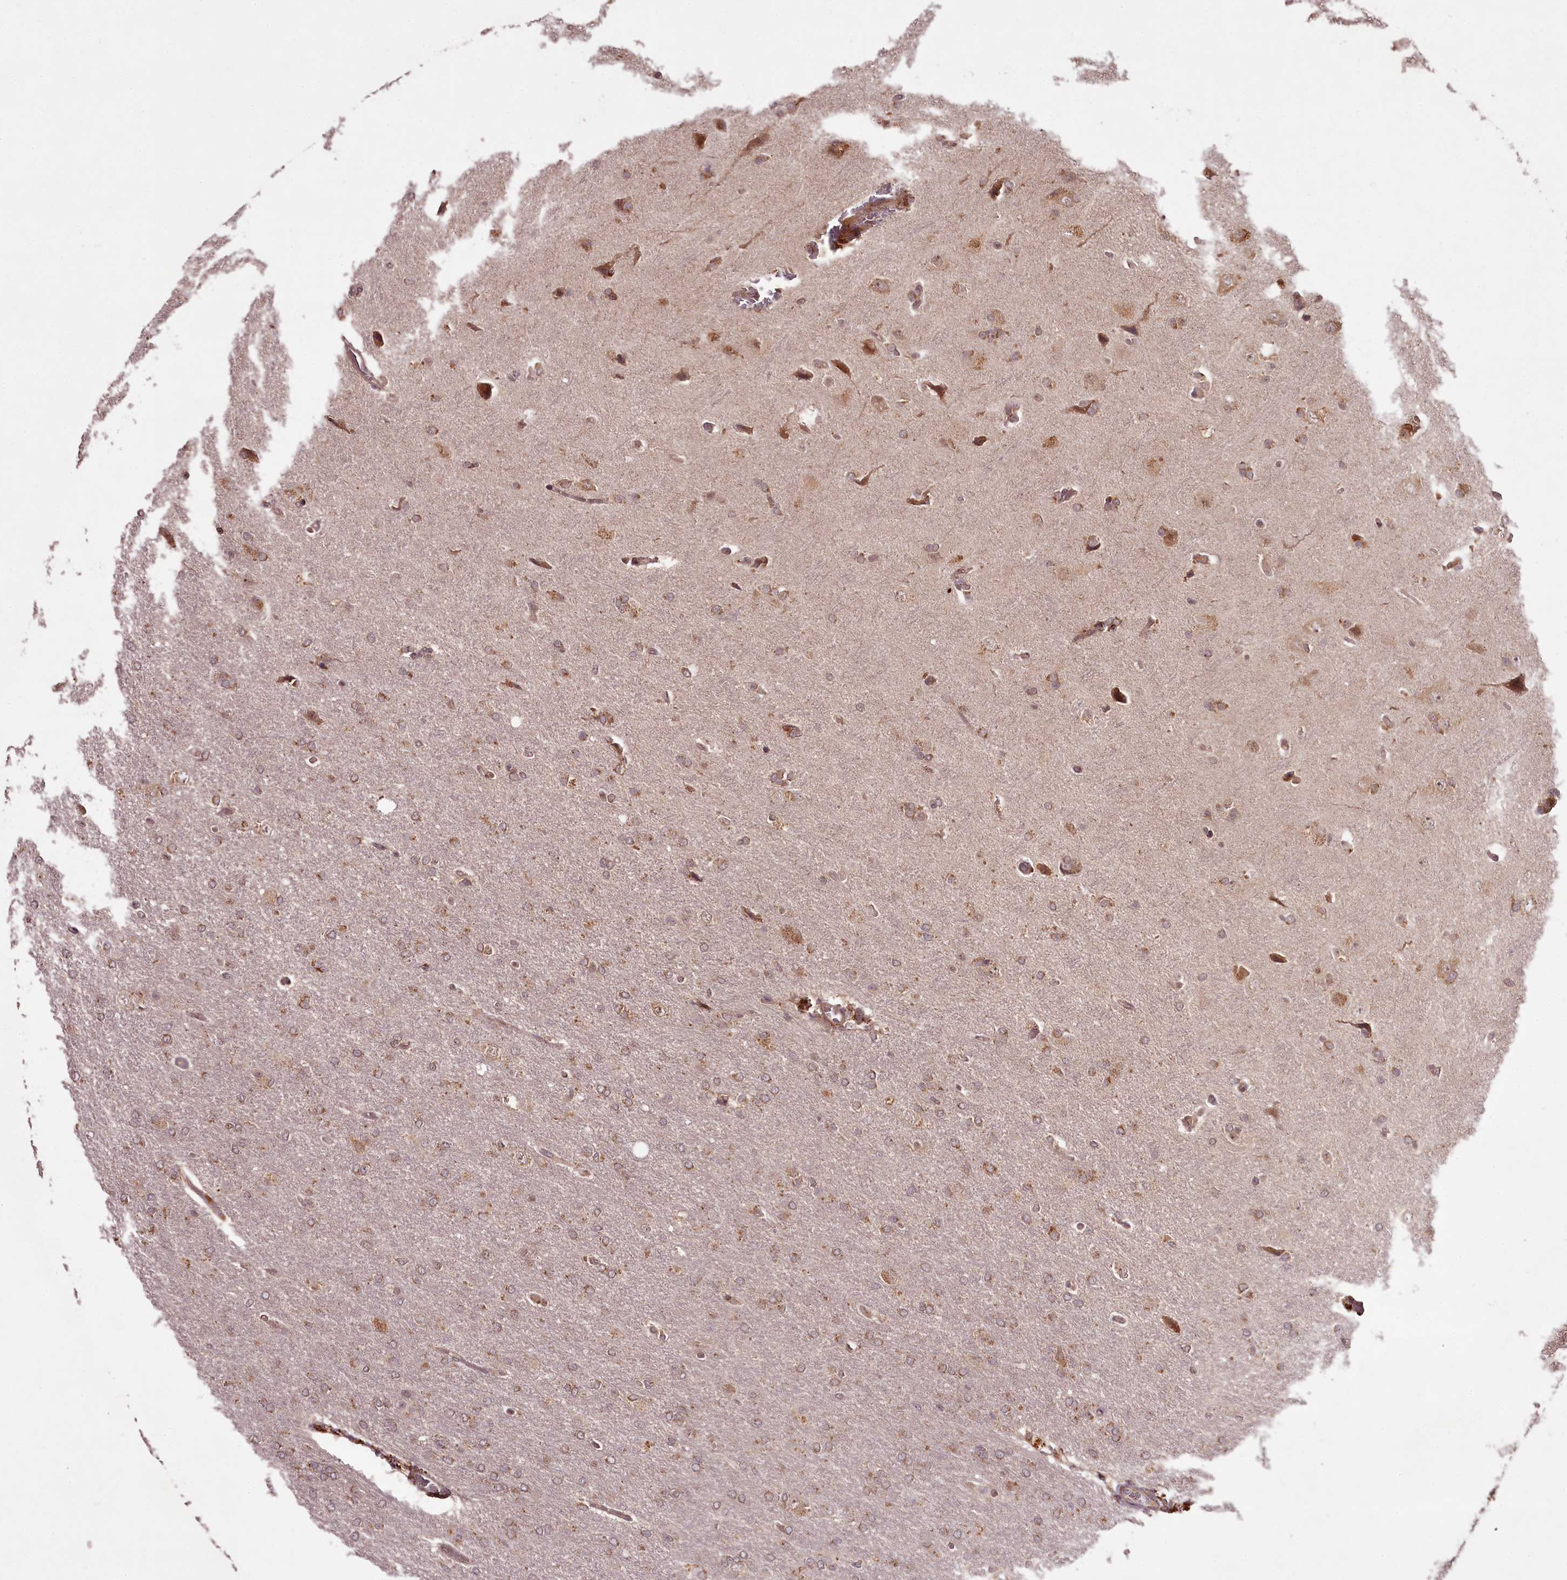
{"staining": {"intensity": "moderate", "quantity": ">75%", "location": "cytoplasmic/membranous"}, "tissue": "glioma", "cell_type": "Tumor cells", "image_type": "cancer", "snomed": [{"axis": "morphology", "description": "Glioma, malignant, High grade"}, {"axis": "topography", "description": "Brain"}], "caption": "Moderate cytoplasmic/membranous protein positivity is present in about >75% of tumor cells in high-grade glioma (malignant). (DAB (3,3'-diaminobenzidine) IHC, brown staining for protein, blue staining for nuclei).", "gene": "PCBP2", "patient": {"sex": "male", "age": 72}}